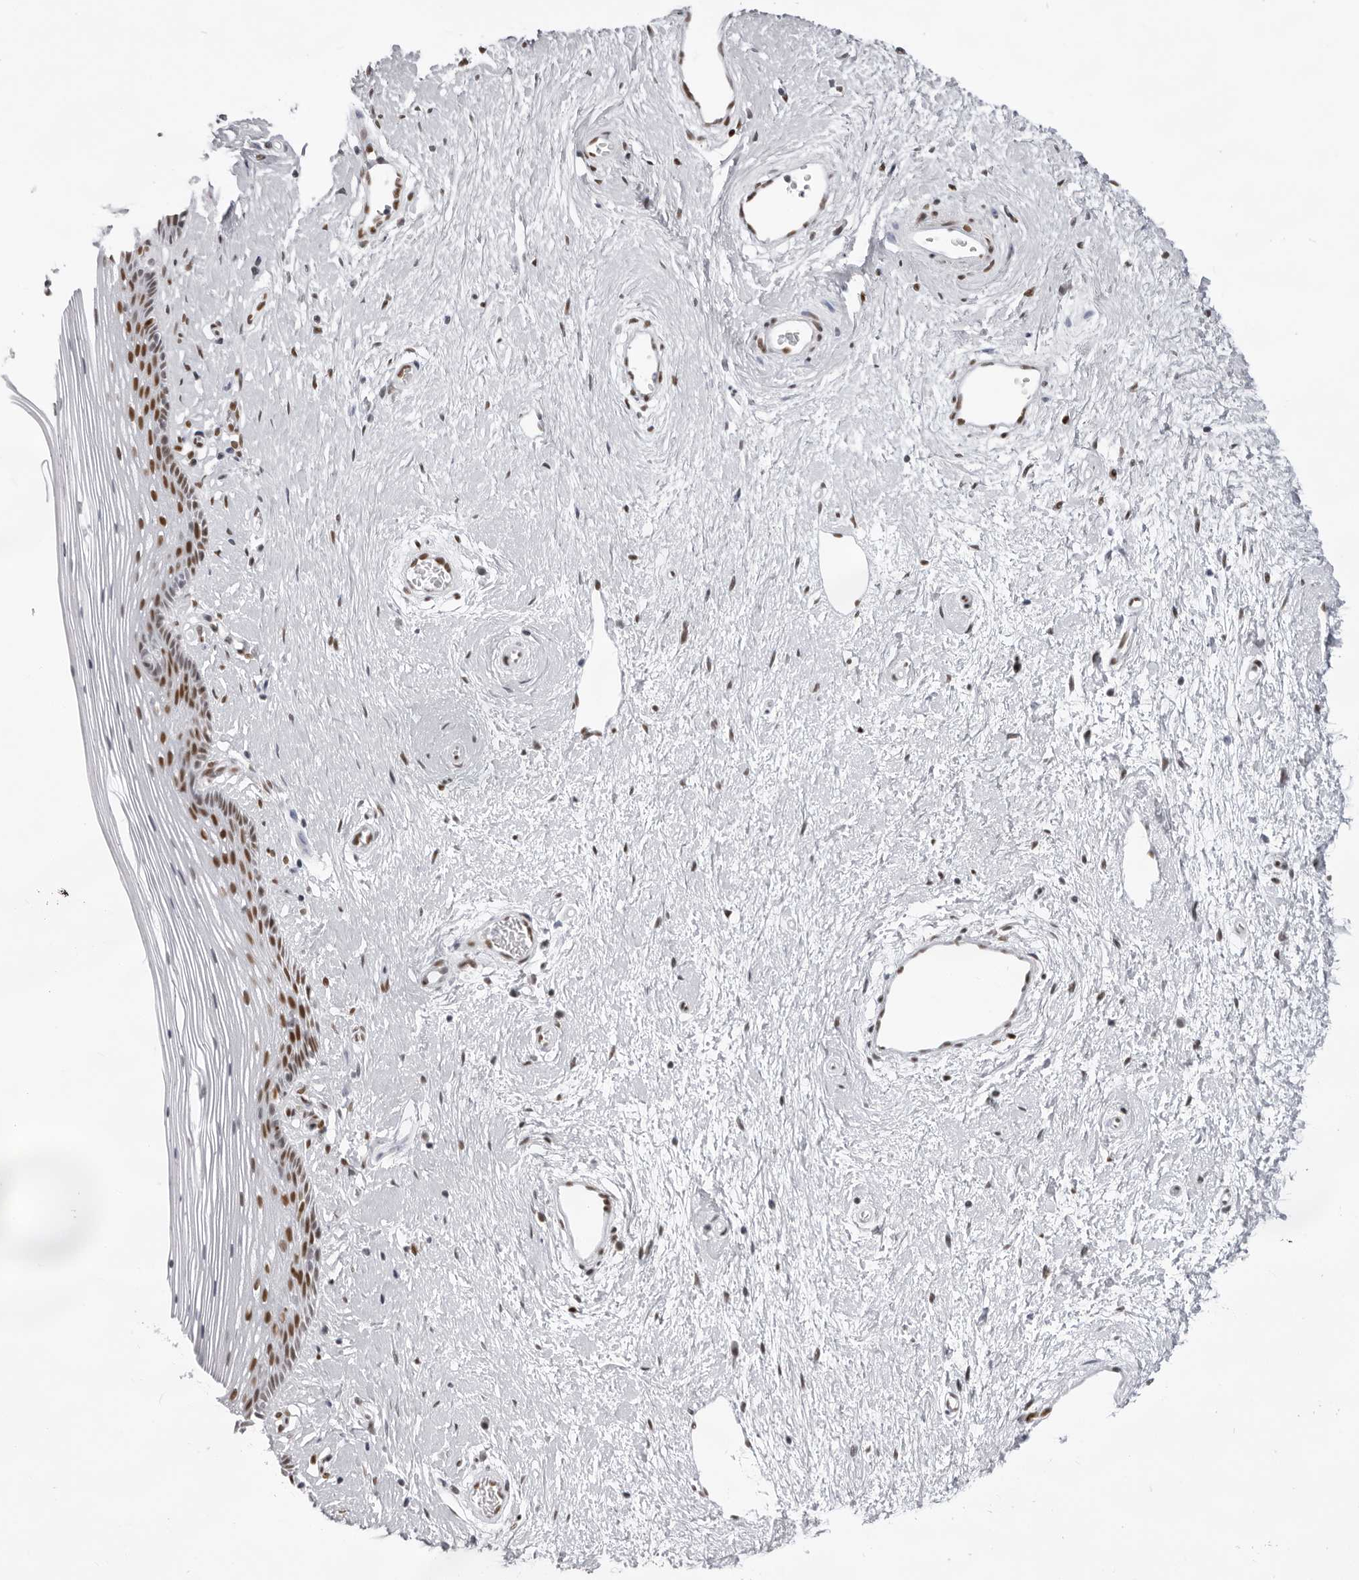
{"staining": {"intensity": "strong", "quantity": "25%-75%", "location": "nuclear"}, "tissue": "vagina", "cell_type": "Squamous epithelial cells", "image_type": "normal", "snomed": [{"axis": "morphology", "description": "Normal tissue, NOS"}, {"axis": "topography", "description": "Vagina"}], "caption": "A brown stain labels strong nuclear expression of a protein in squamous epithelial cells of benign vagina. The staining was performed using DAB (3,3'-diaminobenzidine), with brown indicating positive protein expression. Nuclei are stained blue with hematoxylin.", "gene": "IRF2BP2", "patient": {"sex": "female", "age": 46}}